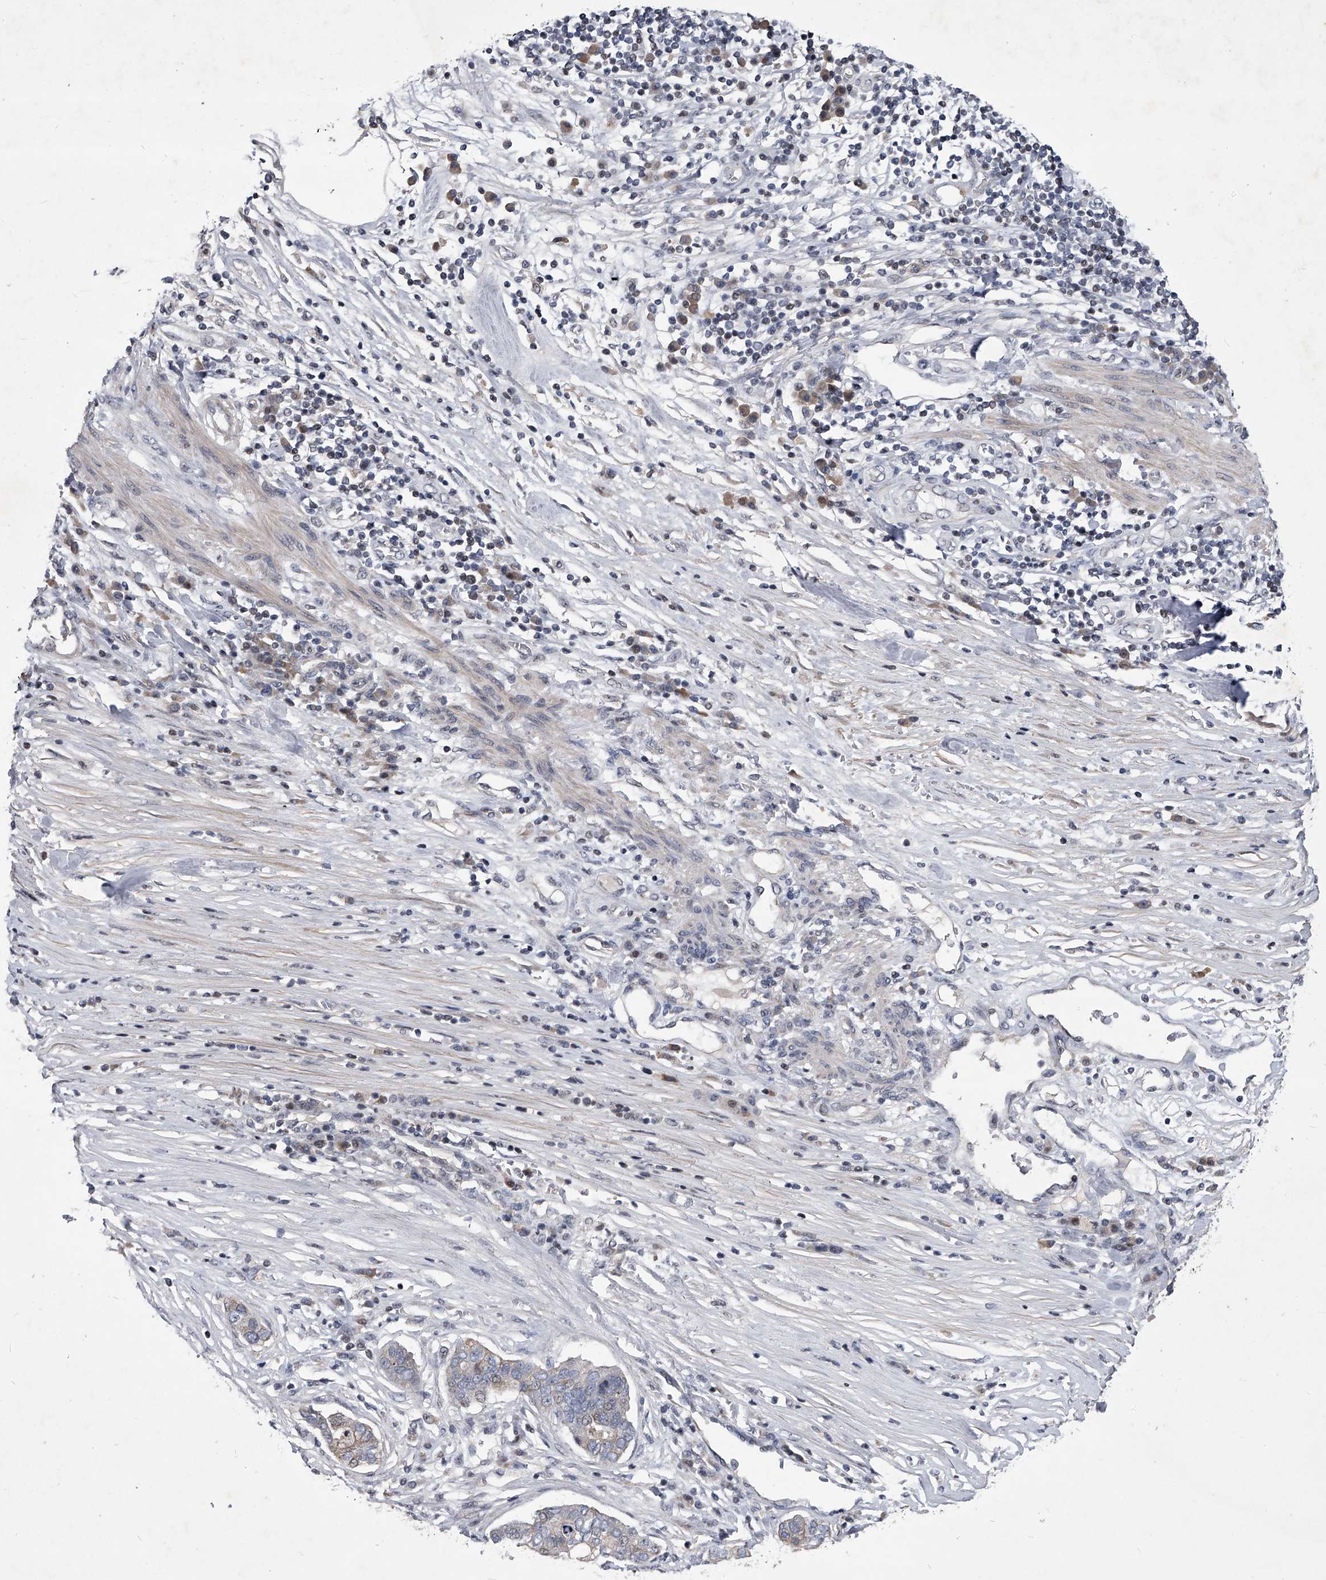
{"staining": {"intensity": "negative", "quantity": "none", "location": "none"}, "tissue": "pancreatic cancer", "cell_type": "Tumor cells", "image_type": "cancer", "snomed": [{"axis": "morphology", "description": "Adenocarcinoma, NOS"}, {"axis": "topography", "description": "Pancreas"}], "caption": "A photomicrograph of pancreatic adenocarcinoma stained for a protein displays no brown staining in tumor cells. The staining was performed using DAB to visualize the protein expression in brown, while the nuclei were stained in blue with hematoxylin (Magnification: 20x).", "gene": "ZNF76", "patient": {"sex": "female", "age": 61}}